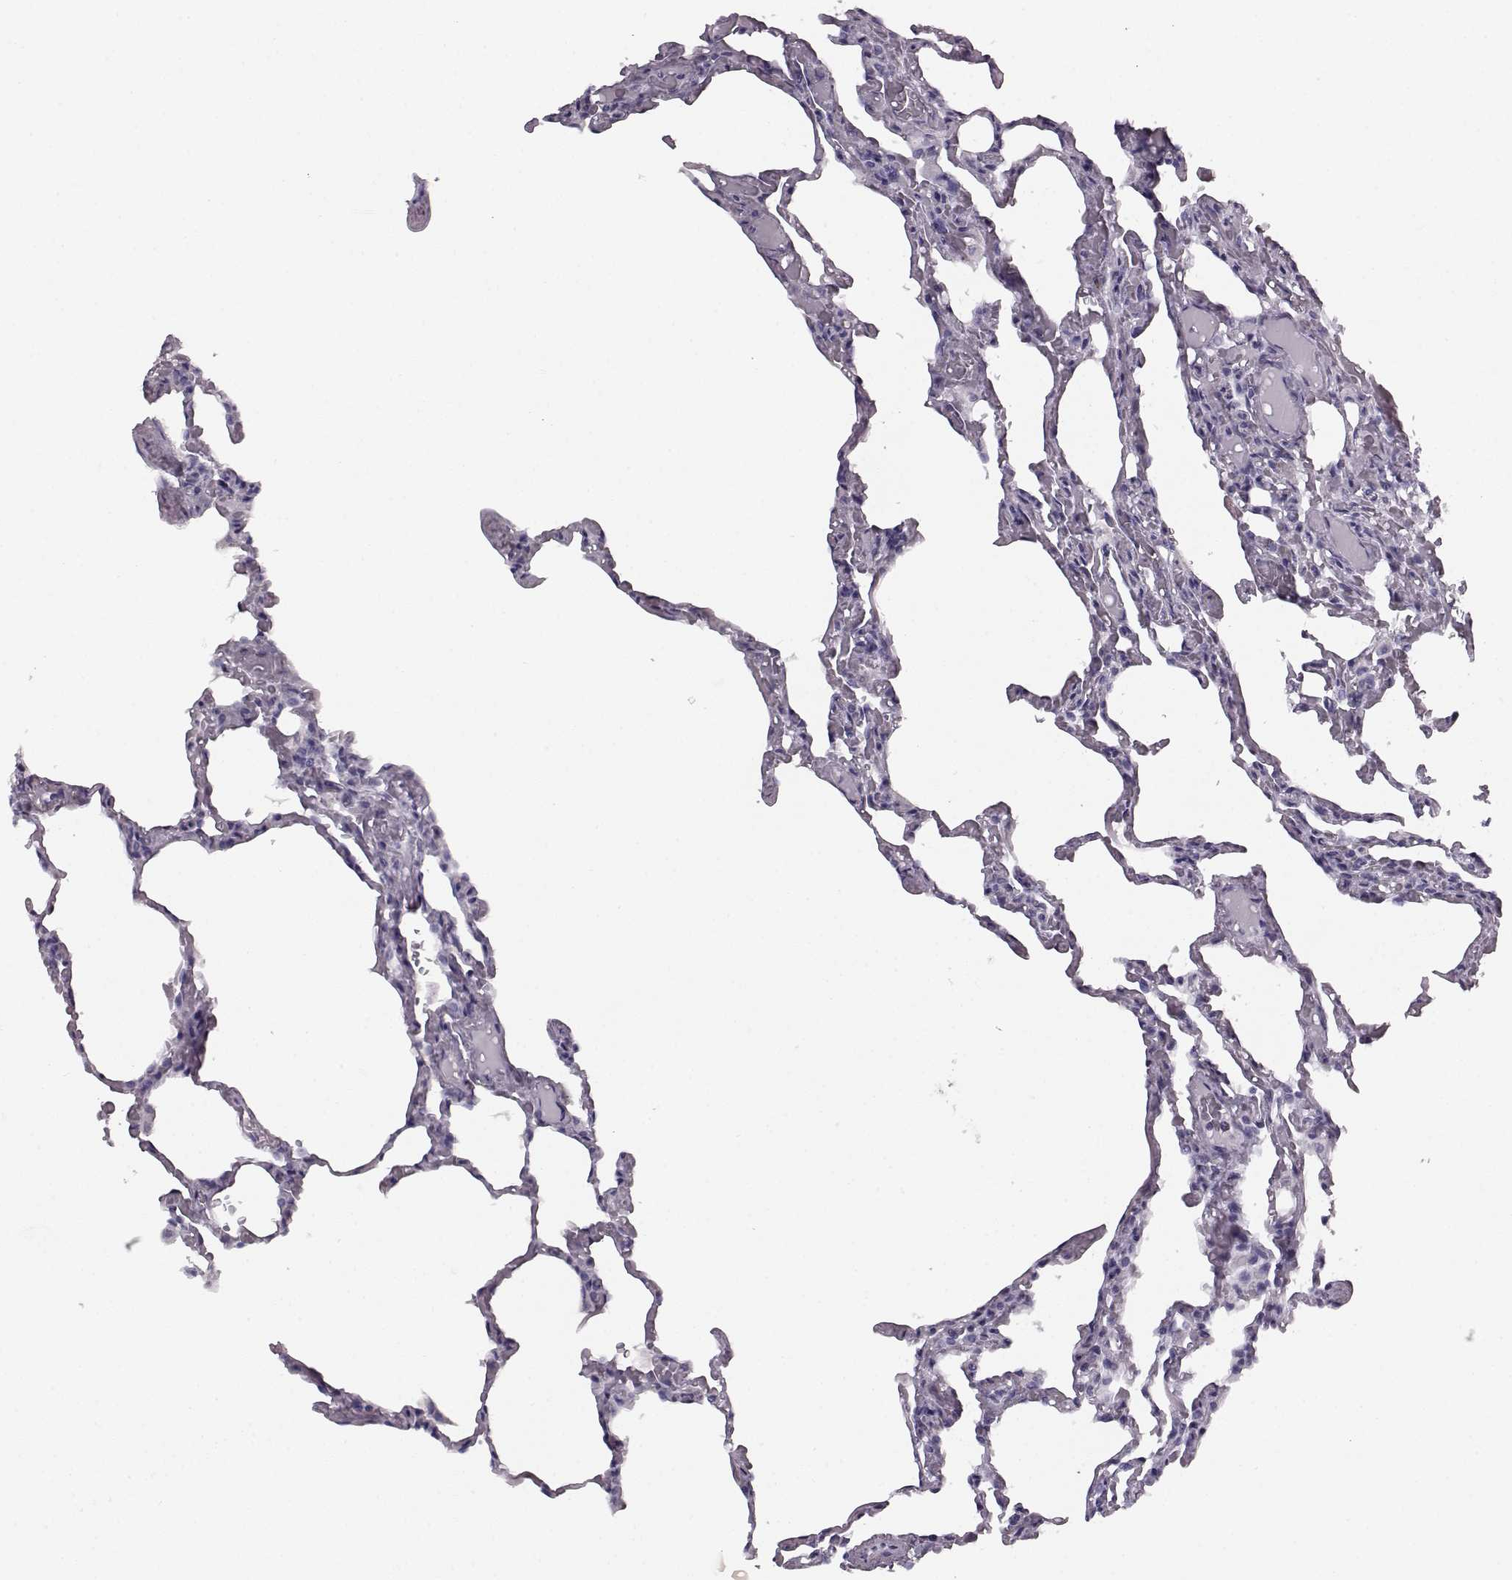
{"staining": {"intensity": "negative", "quantity": "none", "location": "none"}, "tissue": "lung", "cell_type": "Alveolar cells", "image_type": "normal", "snomed": [{"axis": "morphology", "description": "Normal tissue, NOS"}, {"axis": "topography", "description": "Lung"}], "caption": "A histopathology image of lung stained for a protein reveals no brown staining in alveolar cells.", "gene": "JSRP1", "patient": {"sex": "female", "age": 43}}